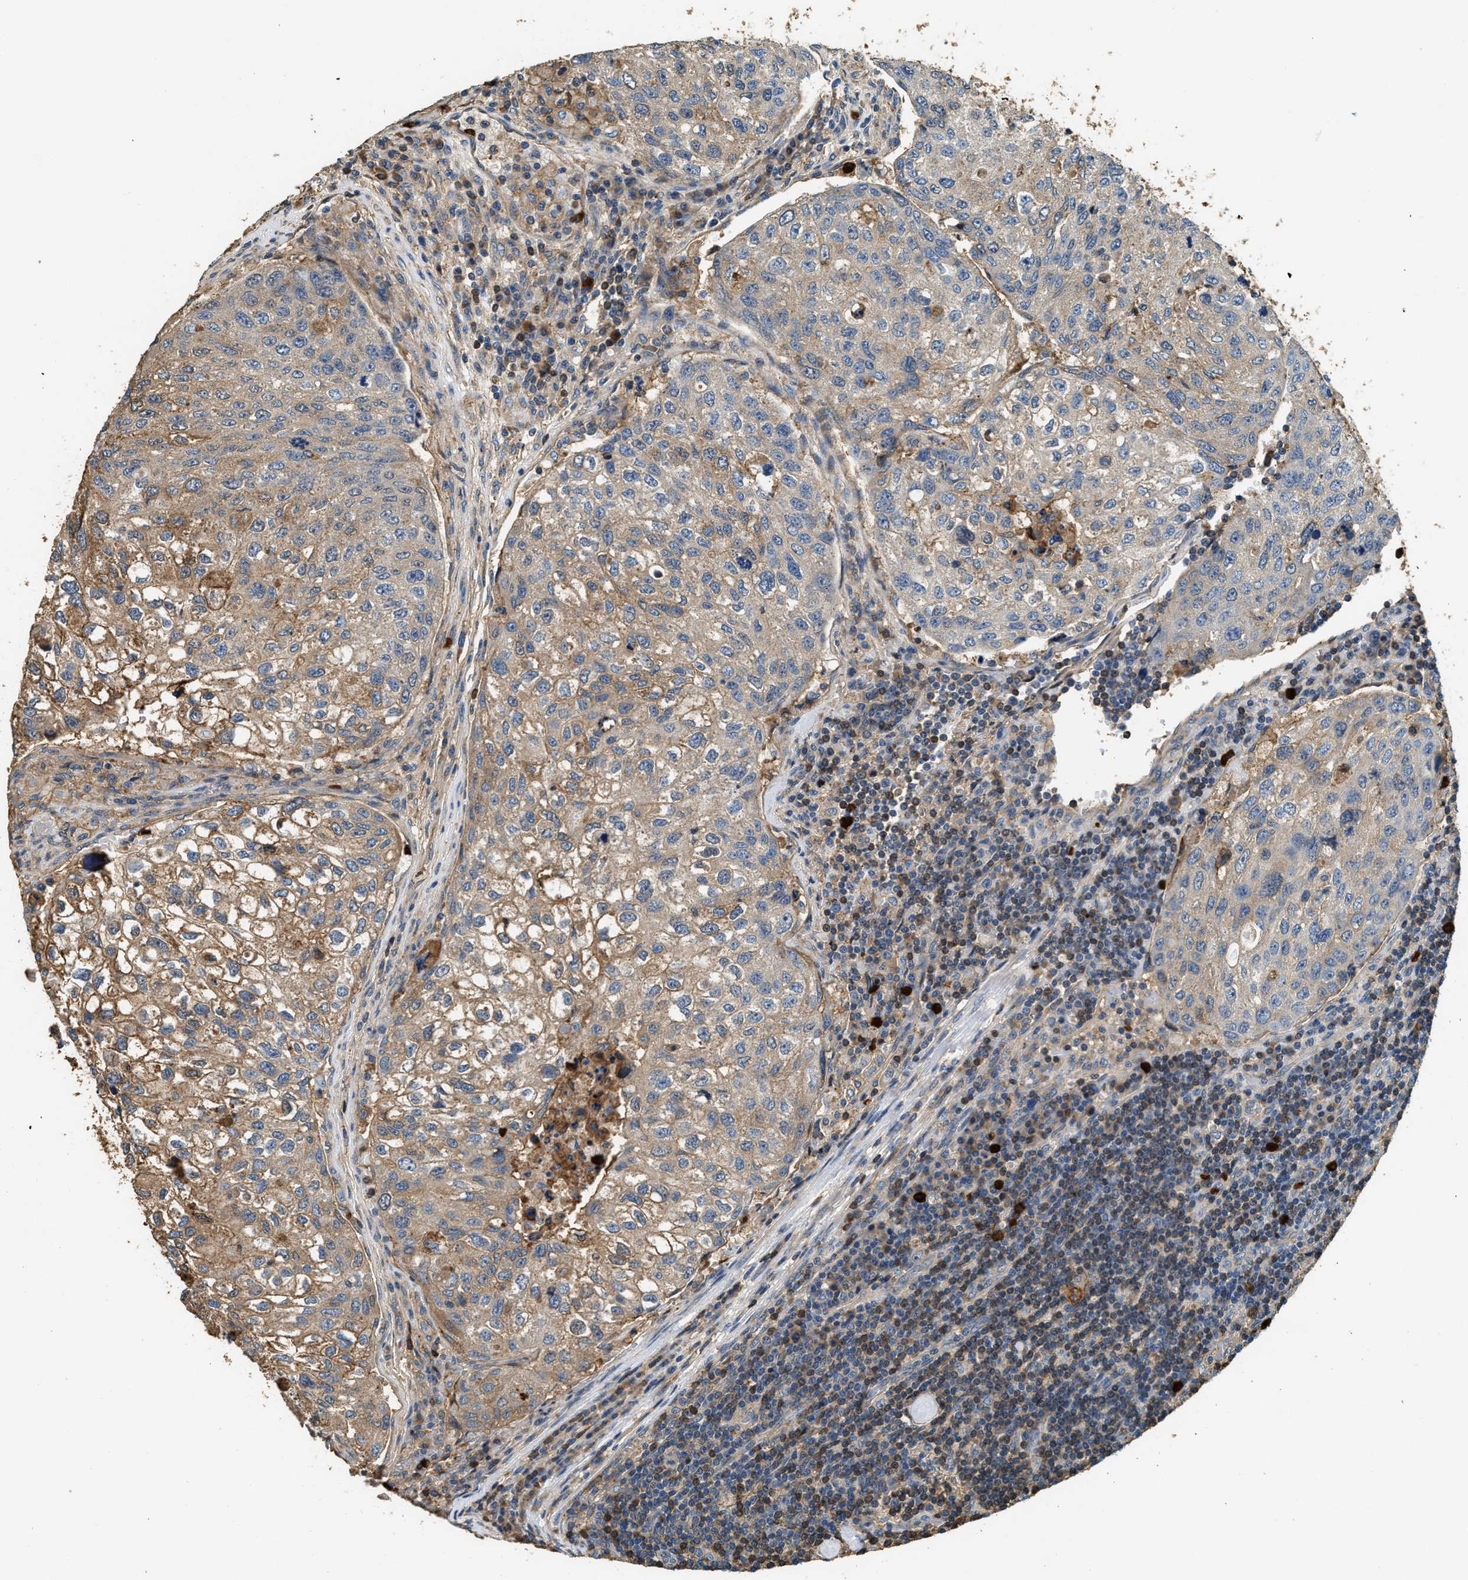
{"staining": {"intensity": "moderate", "quantity": "25%-75%", "location": "cytoplasmic/membranous"}, "tissue": "urothelial cancer", "cell_type": "Tumor cells", "image_type": "cancer", "snomed": [{"axis": "morphology", "description": "Urothelial carcinoma, High grade"}, {"axis": "topography", "description": "Lymph node"}, {"axis": "topography", "description": "Urinary bladder"}], "caption": "Moderate cytoplasmic/membranous staining is present in about 25%-75% of tumor cells in urothelial cancer.", "gene": "ANXA3", "patient": {"sex": "male", "age": 51}}